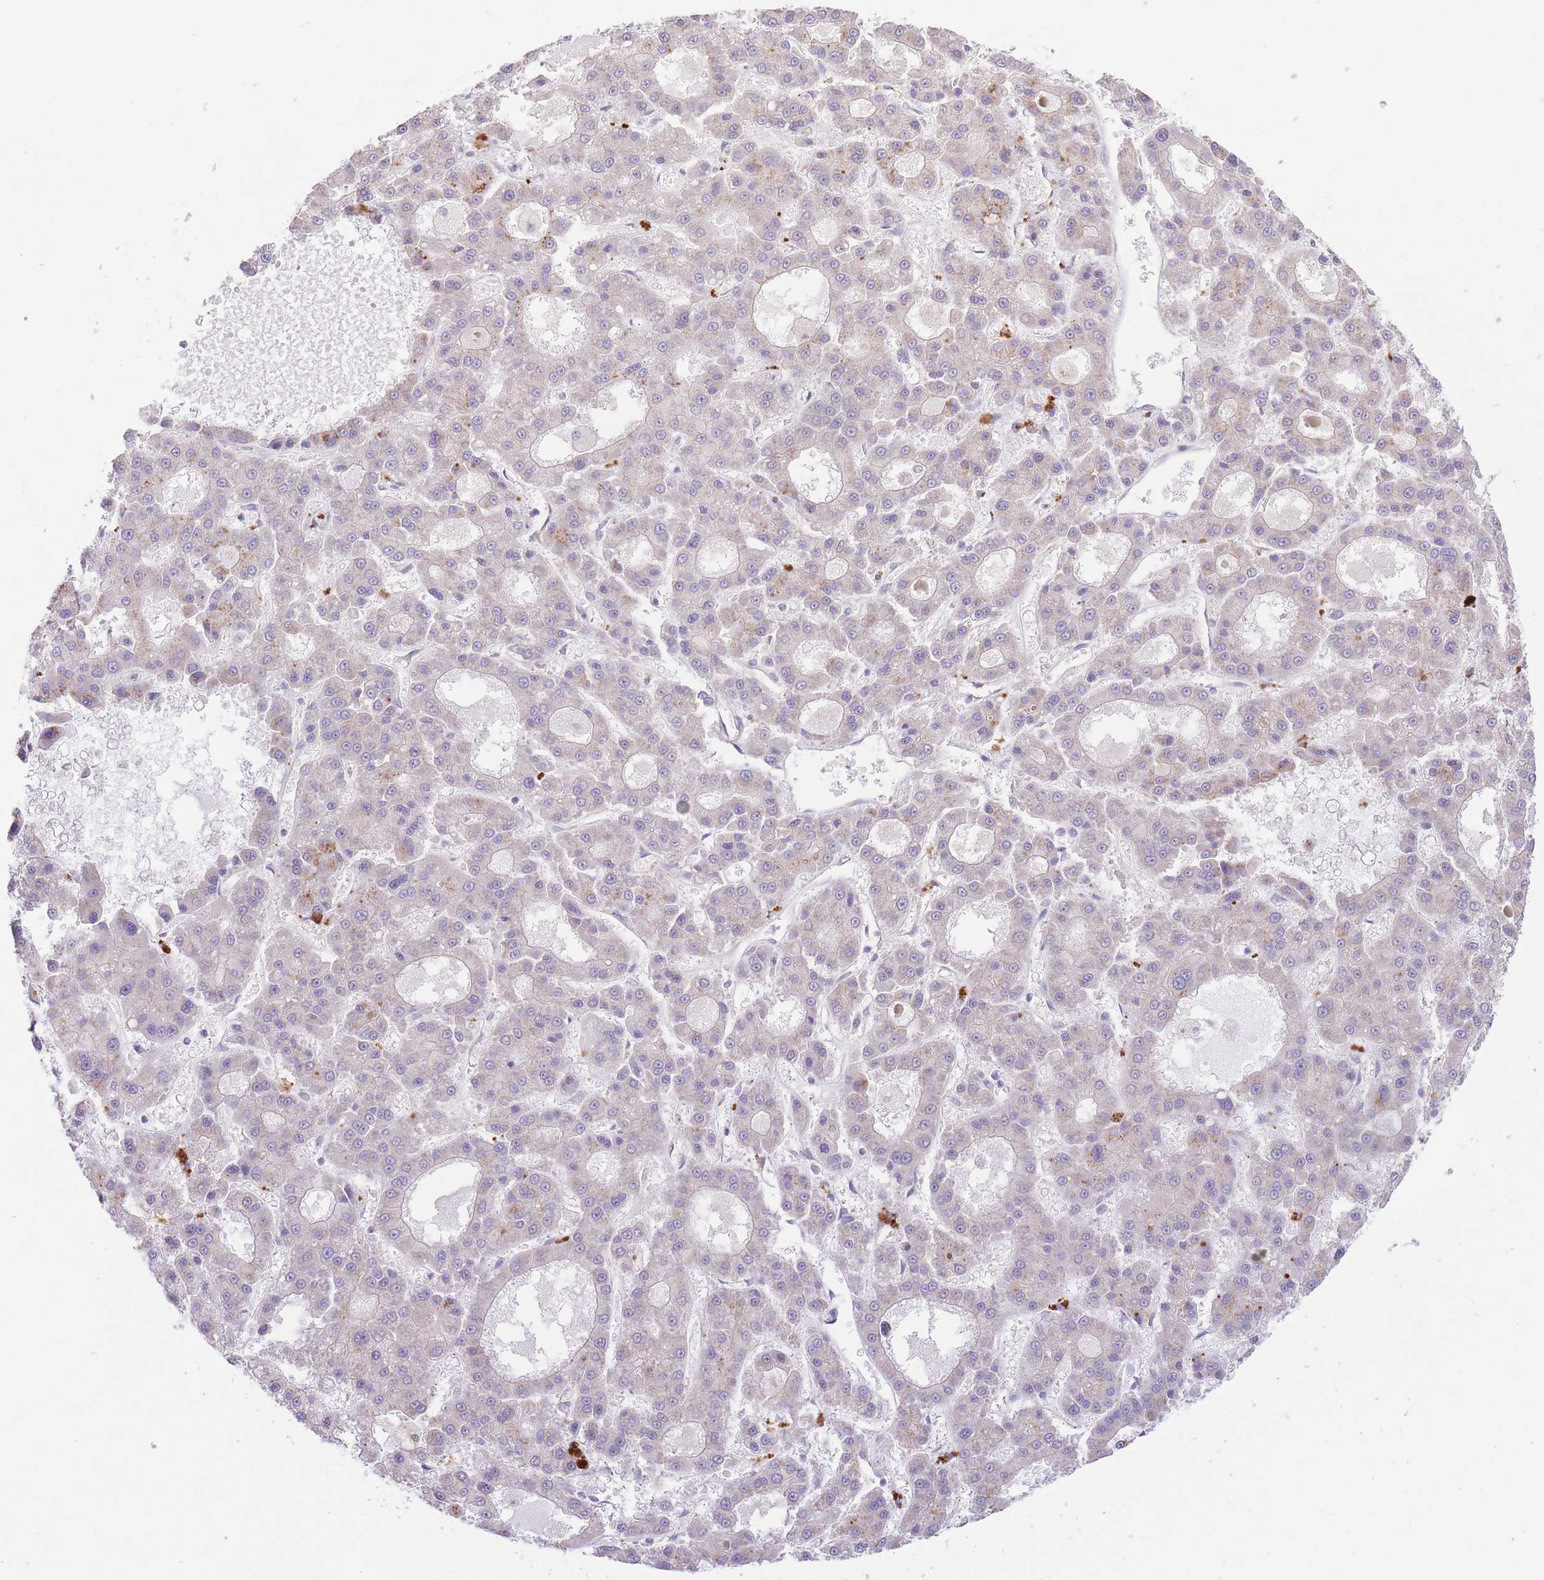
{"staining": {"intensity": "weak", "quantity": "<25%", "location": "cytoplasmic/membranous"}, "tissue": "liver cancer", "cell_type": "Tumor cells", "image_type": "cancer", "snomed": [{"axis": "morphology", "description": "Carcinoma, Hepatocellular, NOS"}, {"axis": "topography", "description": "Liver"}], "caption": "This is an immunohistochemistry photomicrograph of human liver hepatocellular carcinoma. There is no staining in tumor cells.", "gene": "BOLA2B", "patient": {"sex": "male", "age": 70}}